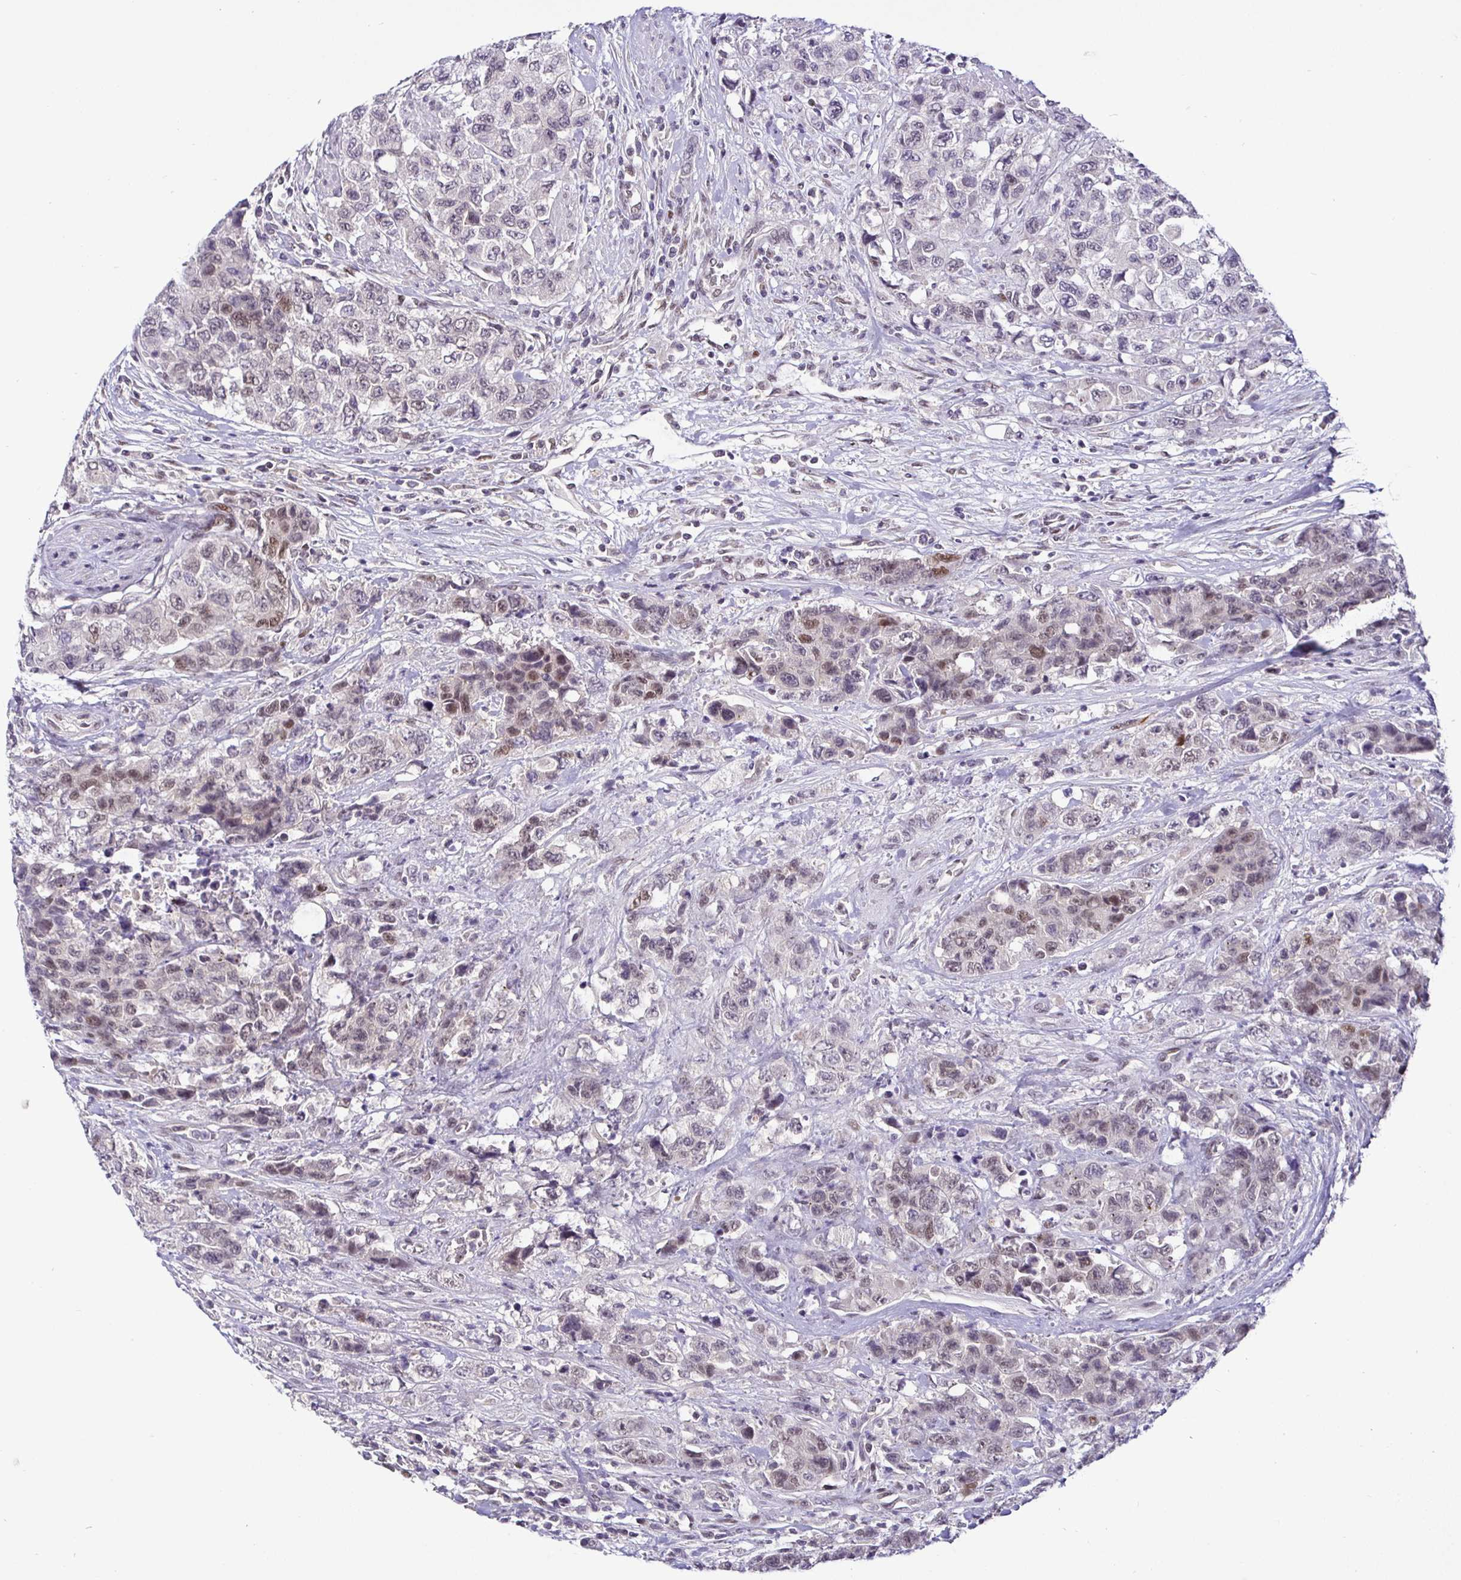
{"staining": {"intensity": "weak", "quantity": "25%-75%", "location": "nuclear"}, "tissue": "urothelial cancer", "cell_type": "Tumor cells", "image_type": "cancer", "snomed": [{"axis": "morphology", "description": "Urothelial carcinoma, High grade"}, {"axis": "topography", "description": "Urinary bladder"}], "caption": "High-magnification brightfield microscopy of urothelial carcinoma (high-grade) stained with DAB (brown) and counterstained with hematoxylin (blue). tumor cells exhibit weak nuclear staining is appreciated in approximately25%-75% of cells.", "gene": "NUP188", "patient": {"sex": "female", "age": 78}}